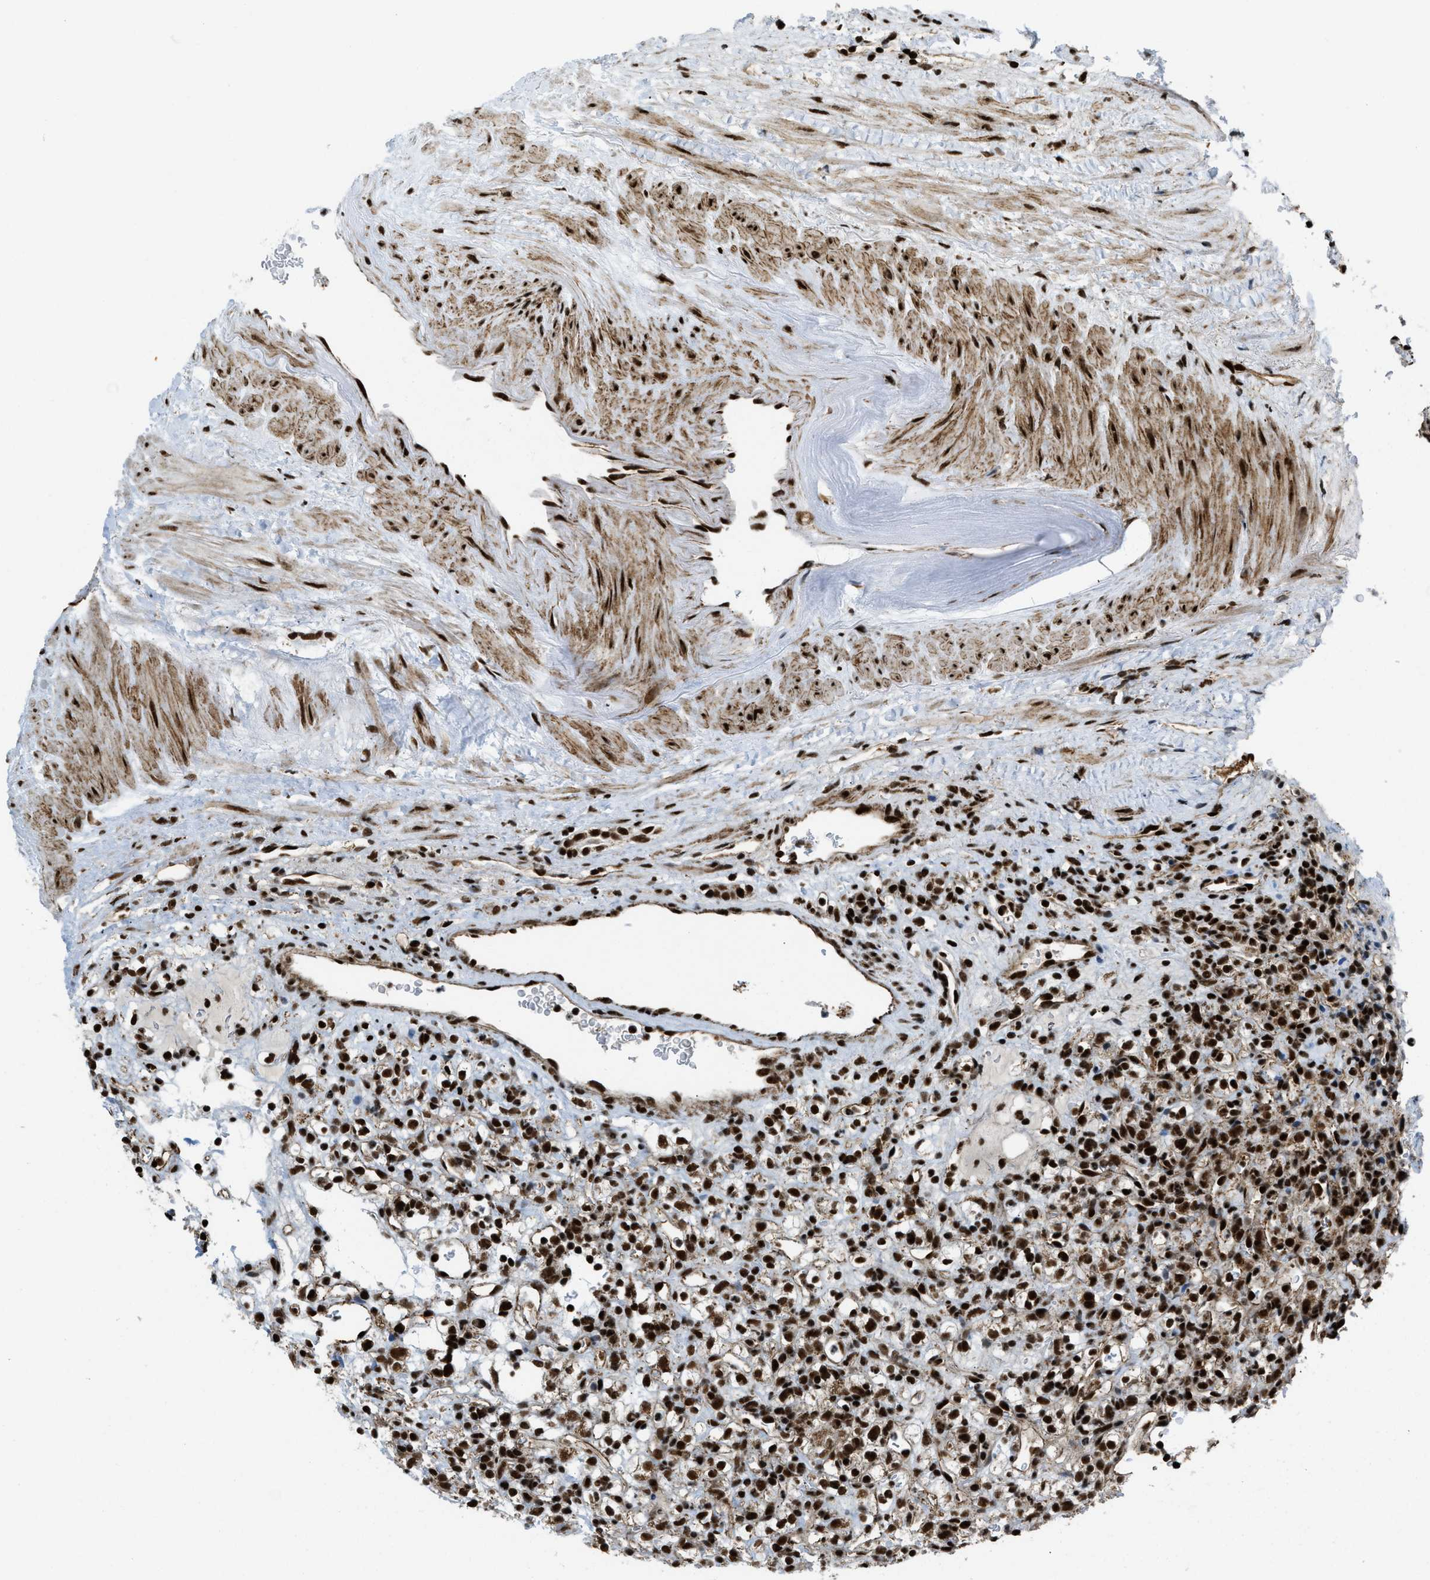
{"staining": {"intensity": "strong", "quantity": ">75%", "location": "nuclear"}, "tissue": "renal cancer", "cell_type": "Tumor cells", "image_type": "cancer", "snomed": [{"axis": "morphology", "description": "Normal tissue, NOS"}, {"axis": "morphology", "description": "Adenocarcinoma, NOS"}, {"axis": "topography", "description": "Kidney"}], "caption": "DAB immunohistochemical staining of renal adenocarcinoma demonstrates strong nuclear protein expression in about >75% of tumor cells.", "gene": "GABPB1", "patient": {"sex": "female", "age": 72}}